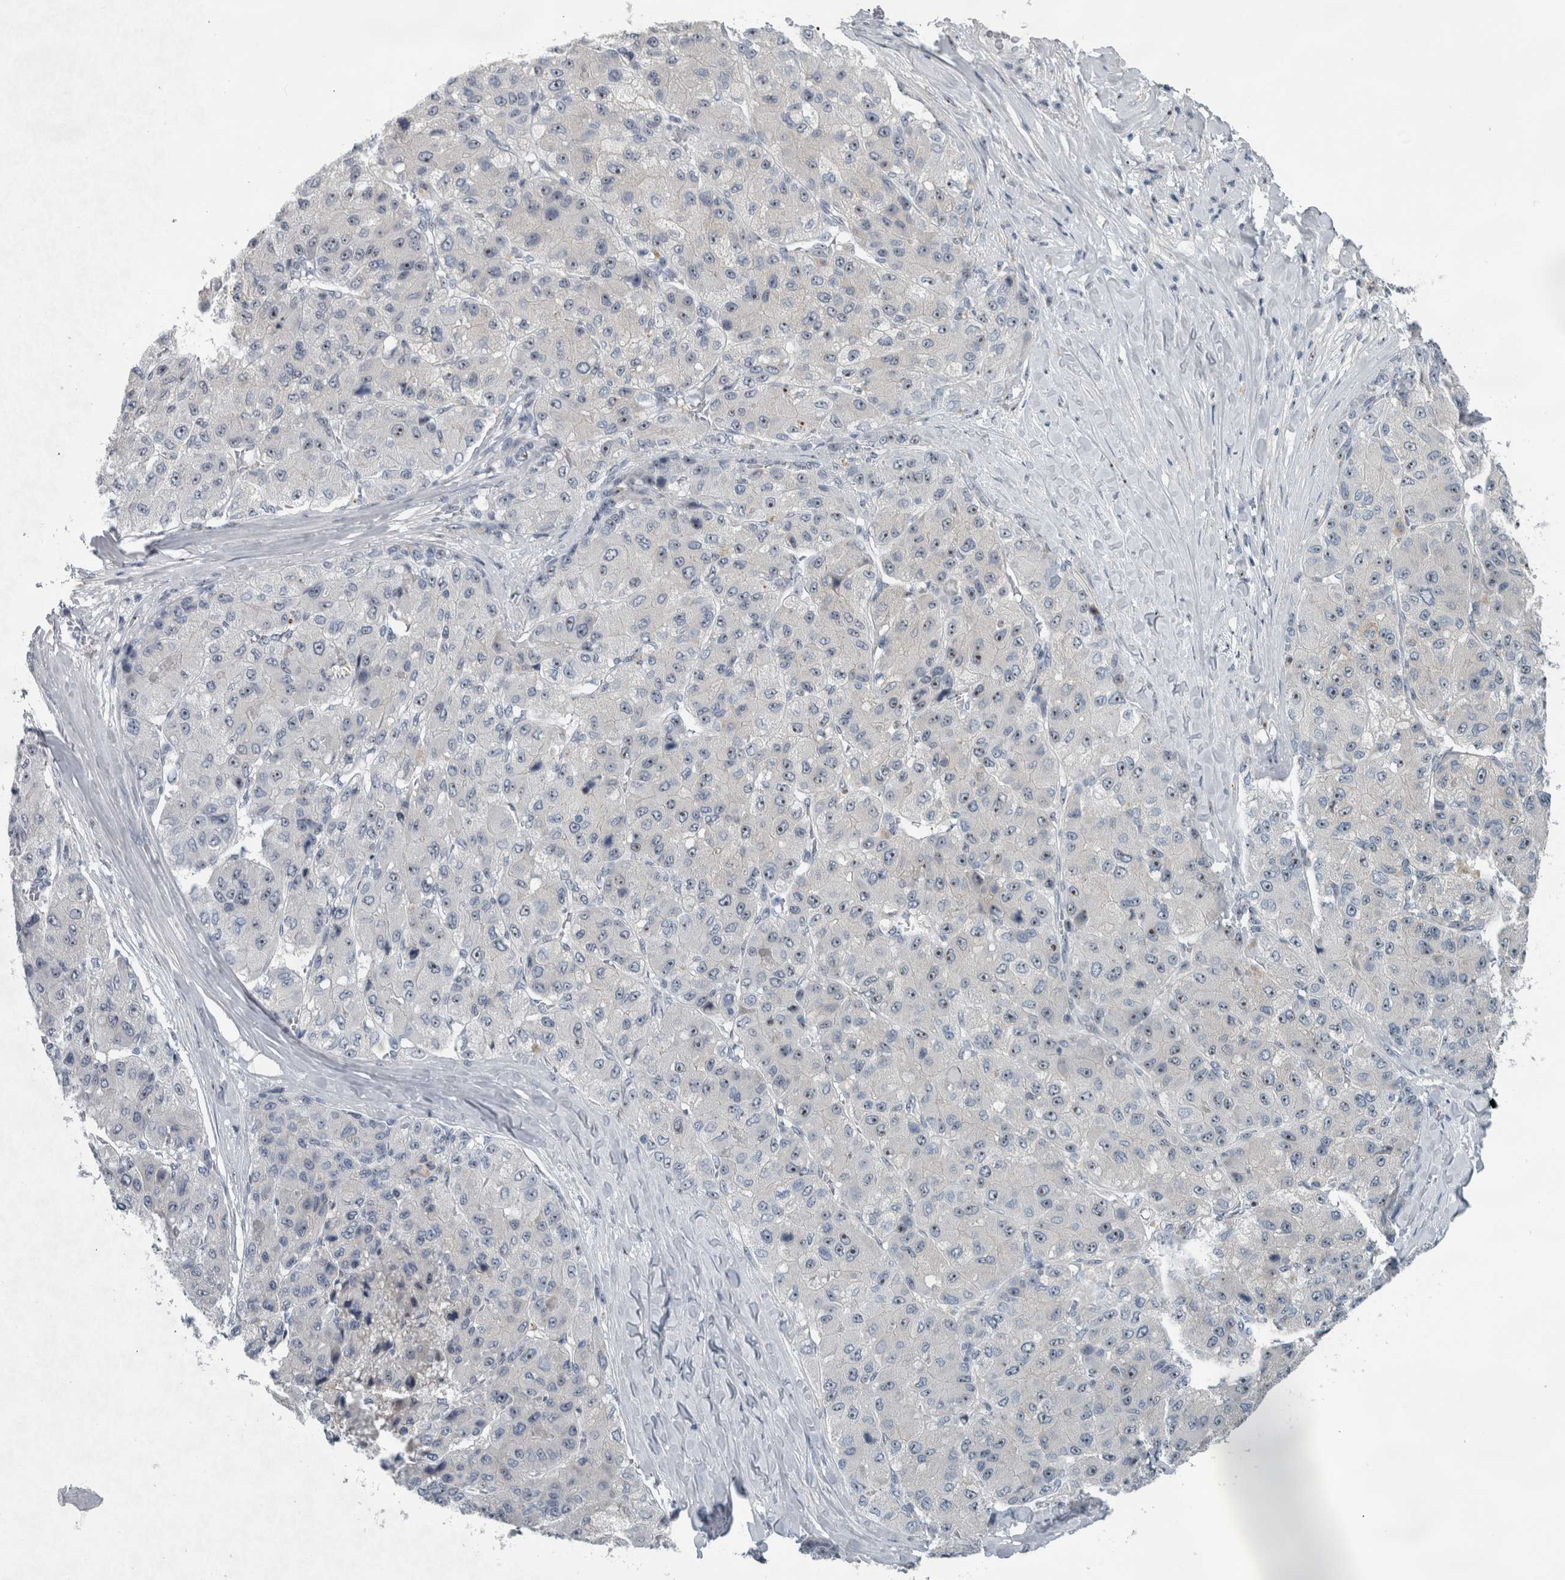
{"staining": {"intensity": "negative", "quantity": "none", "location": "none"}, "tissue": "liver cancer", "cell_type": "Tumor cells", "image_type": "cancer", "snomed": [{"axis": "morphology", "description": "Carcinoma, Hepatocellular, NOS"}, {"axis": "topography", "description": "Liver"}], "caption": "The image demonstrates no significant staining in tumor cells of hepatocellular carcinoma (liver).", "gene": "UTP6", "patient": {"sex": "male", "age": 80}}